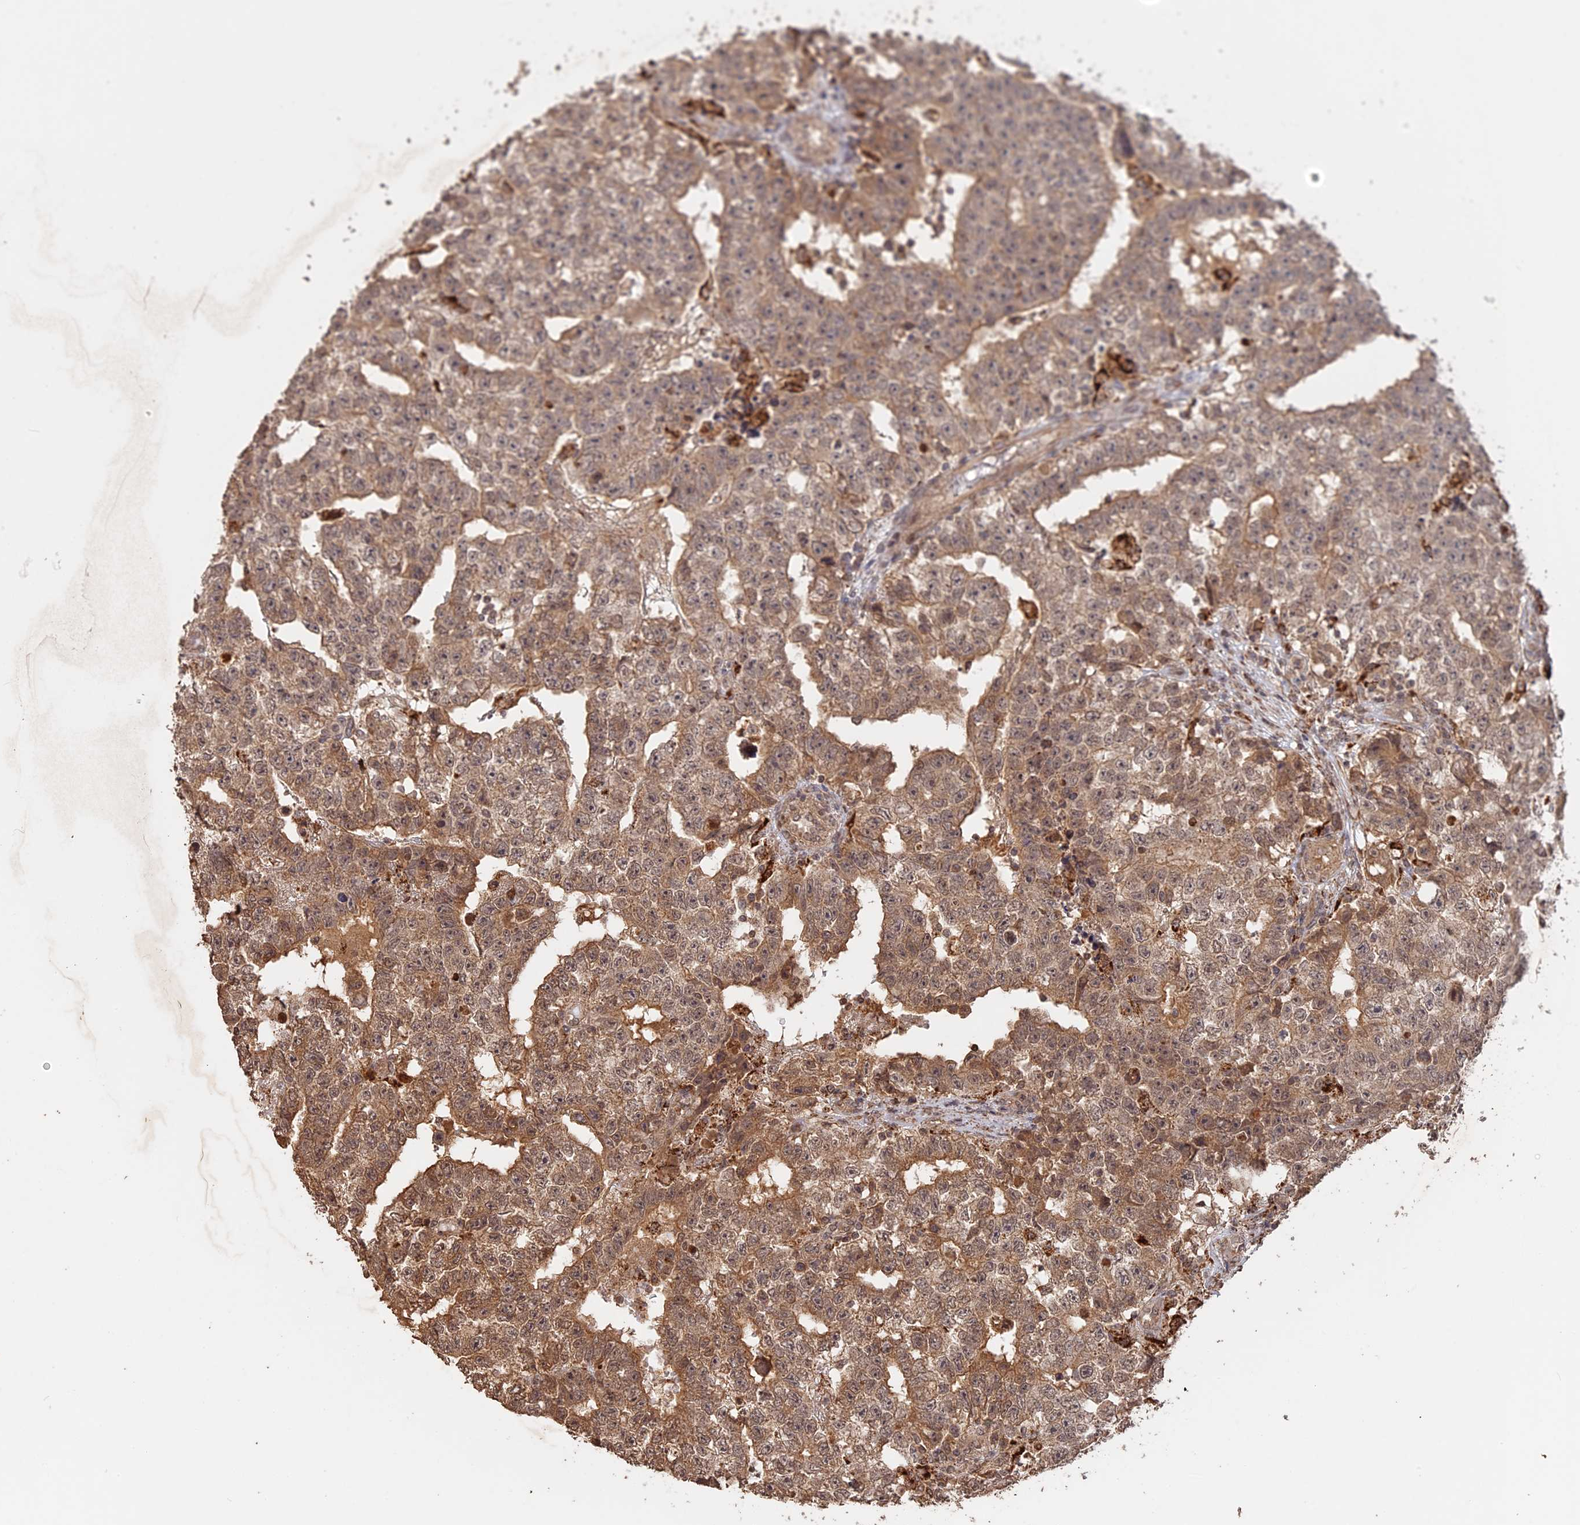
{"staining": {"intensity": "moderate", "quantity": ">75%", "location": "cytoplasmic/membranous,nuclear"}, "tissue": "testis cancer", "cell_type": "Tumor cells", "image_type": "cancer", "snomed": [{"axis": "morphology", "description": "Carcinoma, Embryonal, NOS"}, {"axis": "topography", "description": "Testis"}], "caption": "Tumor cells display moderate cytoplasmic/membranous and nuclear positivity in about >75% of cells in testis cancer.", "gene": "FAM210B", "patient": {"sex": "male", "age": 25}}